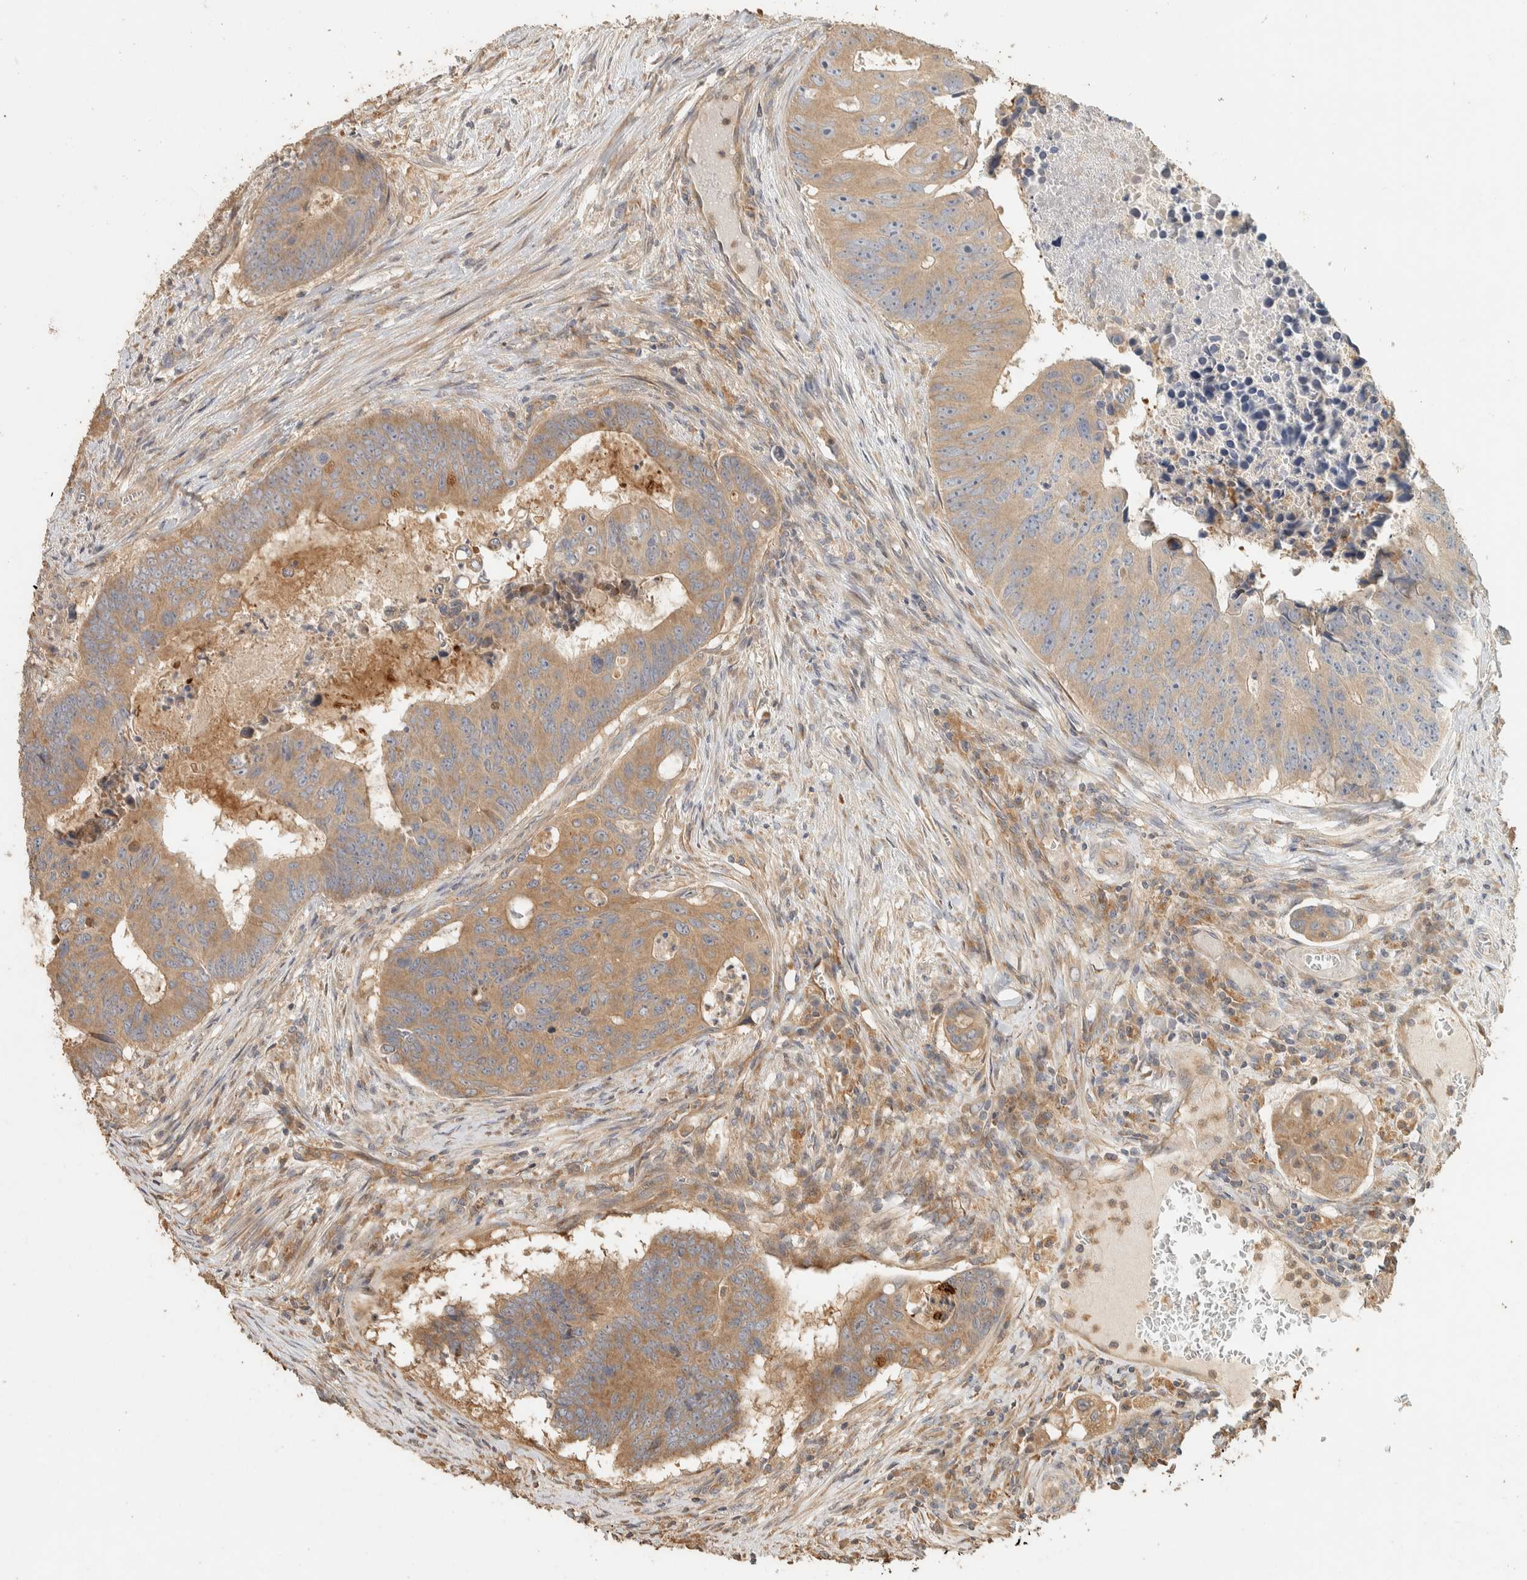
{"staining": {"intensity": "moderate", "quantity": ">75%", "location": "cytoplasmic/membranous"}, "tissue": "colorectal cancer", "cell_type": "Tumor cells", "image_type": "cancer", "snomed": [{"axis": "morphology", "description": "Adenocarcinoma, NOS"}, {"axis": "topography", "description": "Colon"}], "caption": "The photomicrograph reveals a brown stain indicating the presence of a protein in the cytoplasmic/membranous of tumor cells in colorectal cancer.", "gene": "EXOC7", "patient": {"sex": "male", "age": 87}}